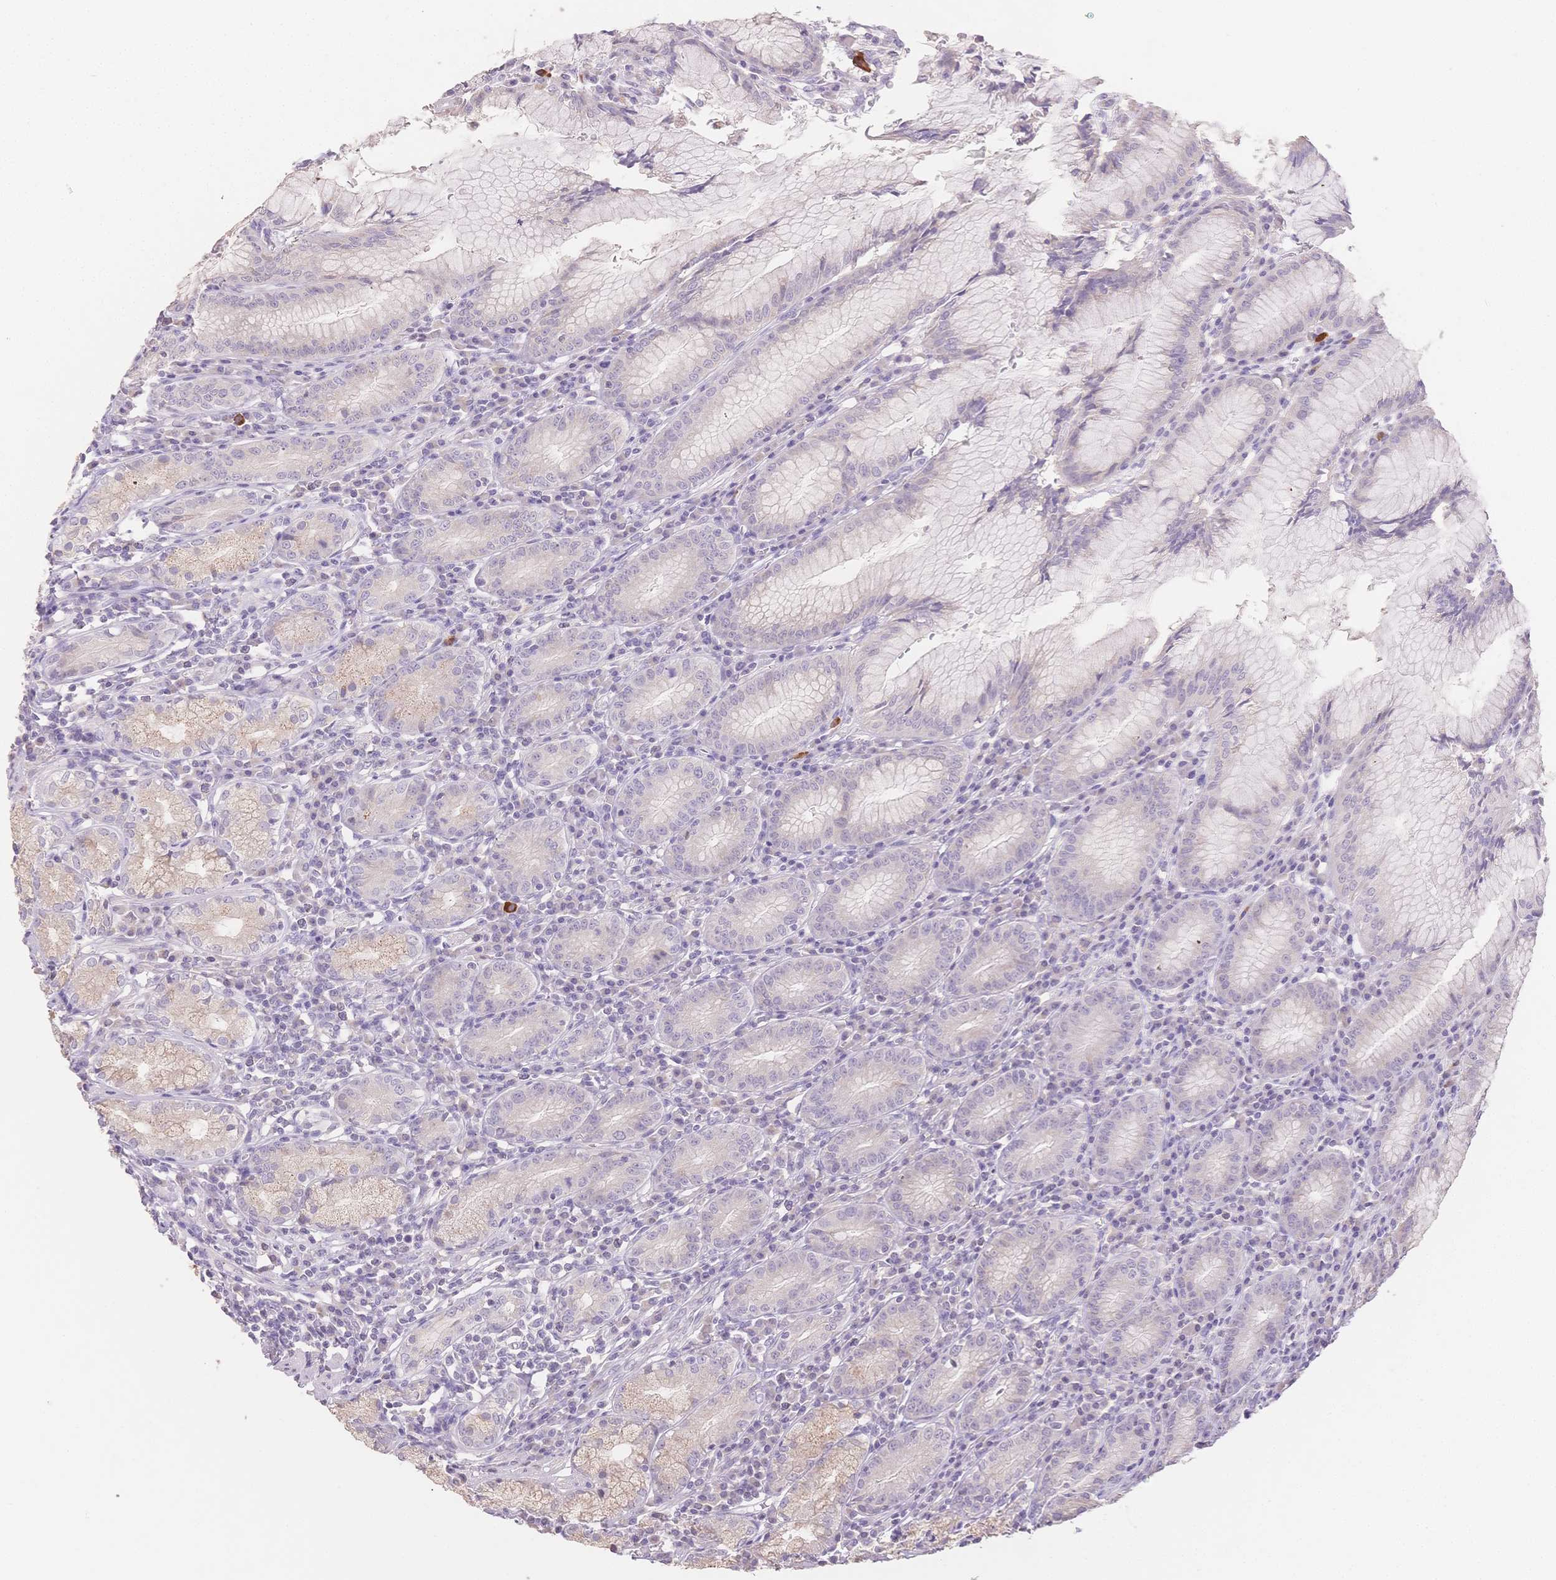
{"staining": {"intensity": "moderate", "quantity": ">75%", "location": "cytoplasmic/membranous"}, "tissue": "stomach", "cell_type": "Glandular cells", "image_type": "normal", "snomed": [{"axis": "morphology", "description": "Normal tissue, NOS"}, {"axis": "topography", "description": "Stomach"}], "caption": "A histopathology image of stomach stained for a protein reveals moderate cytoplasmic/membranous brown staining in glandular cells.", "gene": "SUV39H2", "patient": {"sex": "male", "age": 55}}